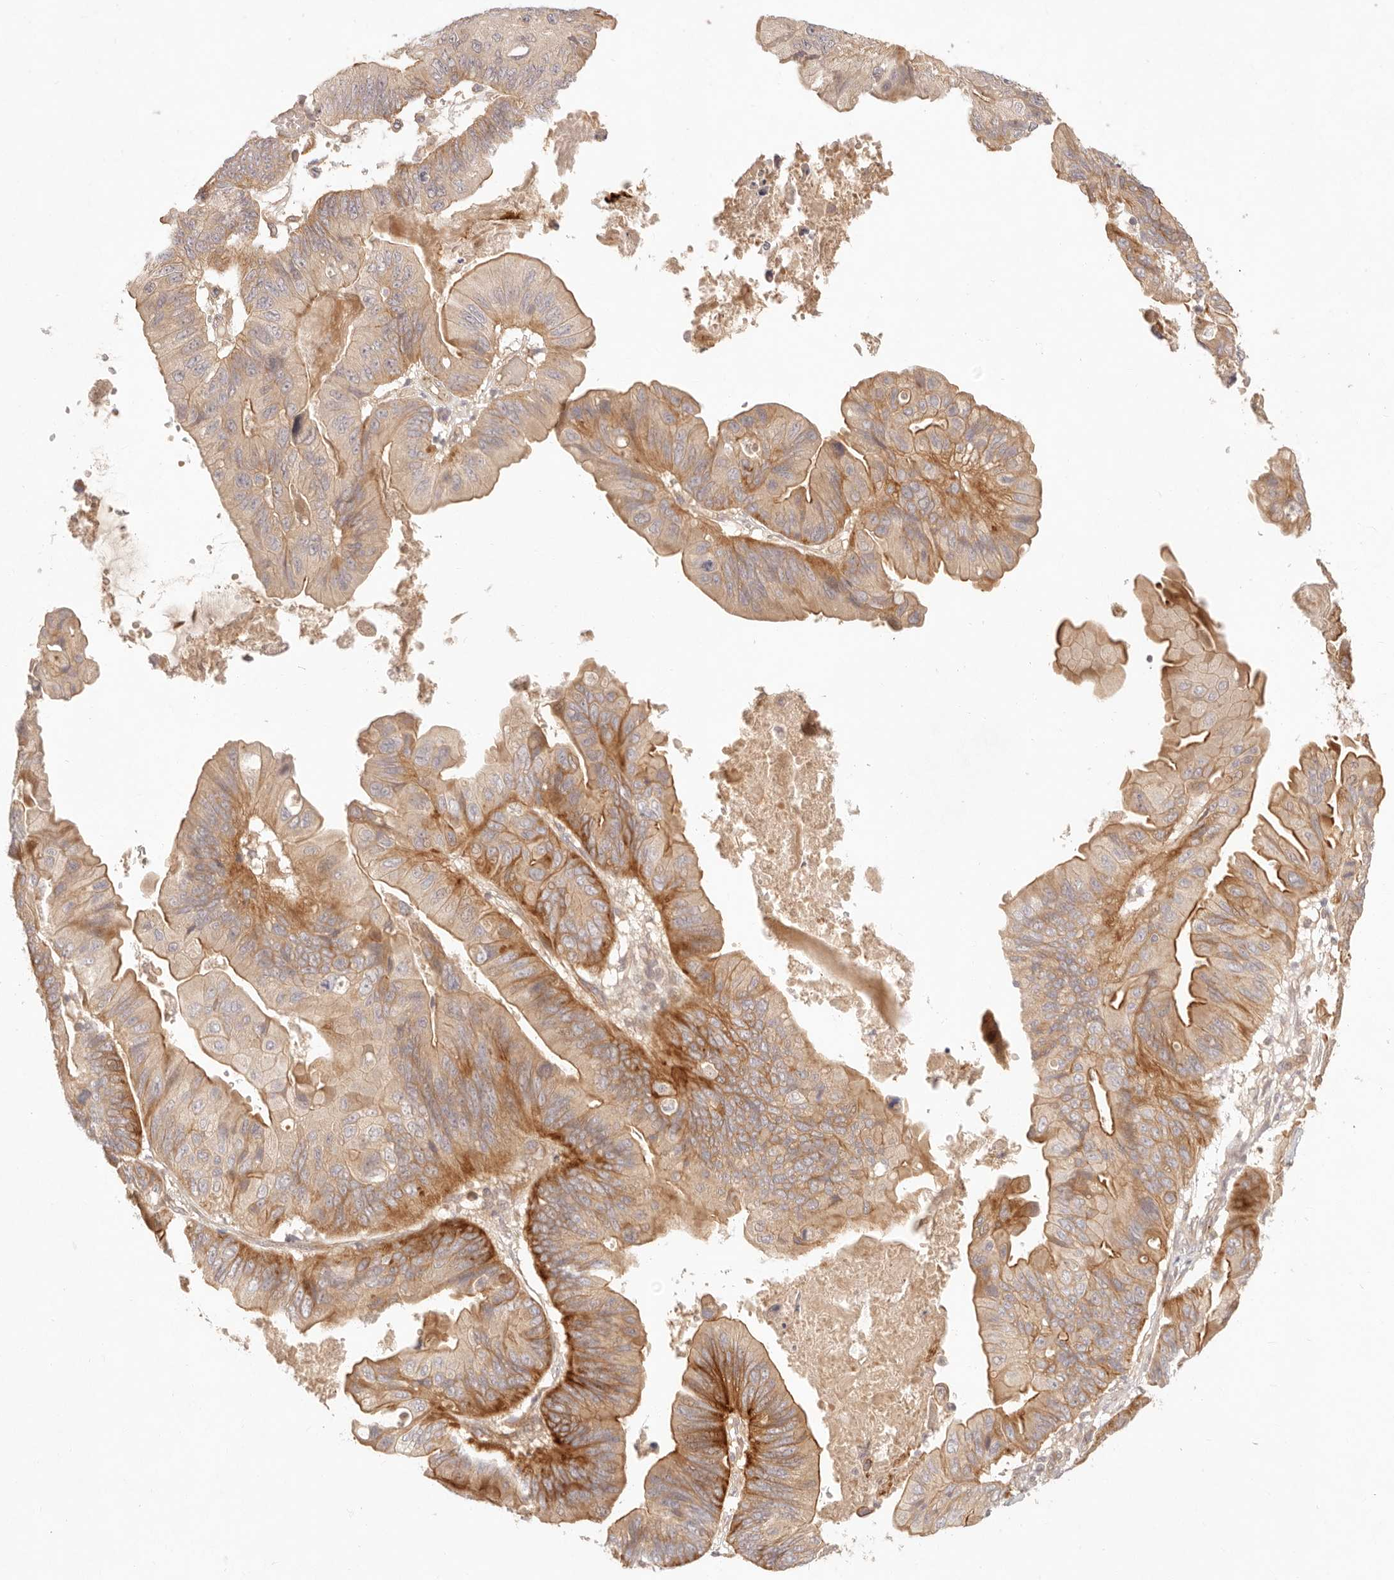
{"staining": {"intensity": "moderate", "quantity": ">75%", "location": "cytoplasmic/membranous"}, "tissue": "ovarian cancer", "cell_type": "Tumor cells", "image_type": "cancer", "snomed": [{"axis": "morphology", "description": "Cystadenocarcinoma, mucinous, NOS"}, {"axis": "topography", "description": "Ovary"}], "caption": "Mucinous cystadenocarcinoma (ovarian) was stained to show a protein in brown. There is medium levels of moderate cytoplasmic/membranous expression in approximately >75% of tumor cells. The staining was performed using DAB (3,3'-diaminobenzidine), with brown indicating positive protein expression. Nuclei are stained blue with hematoxylin.", "gene": "PPP1R3B", "patient": {"sex": "female", "age": 61}}